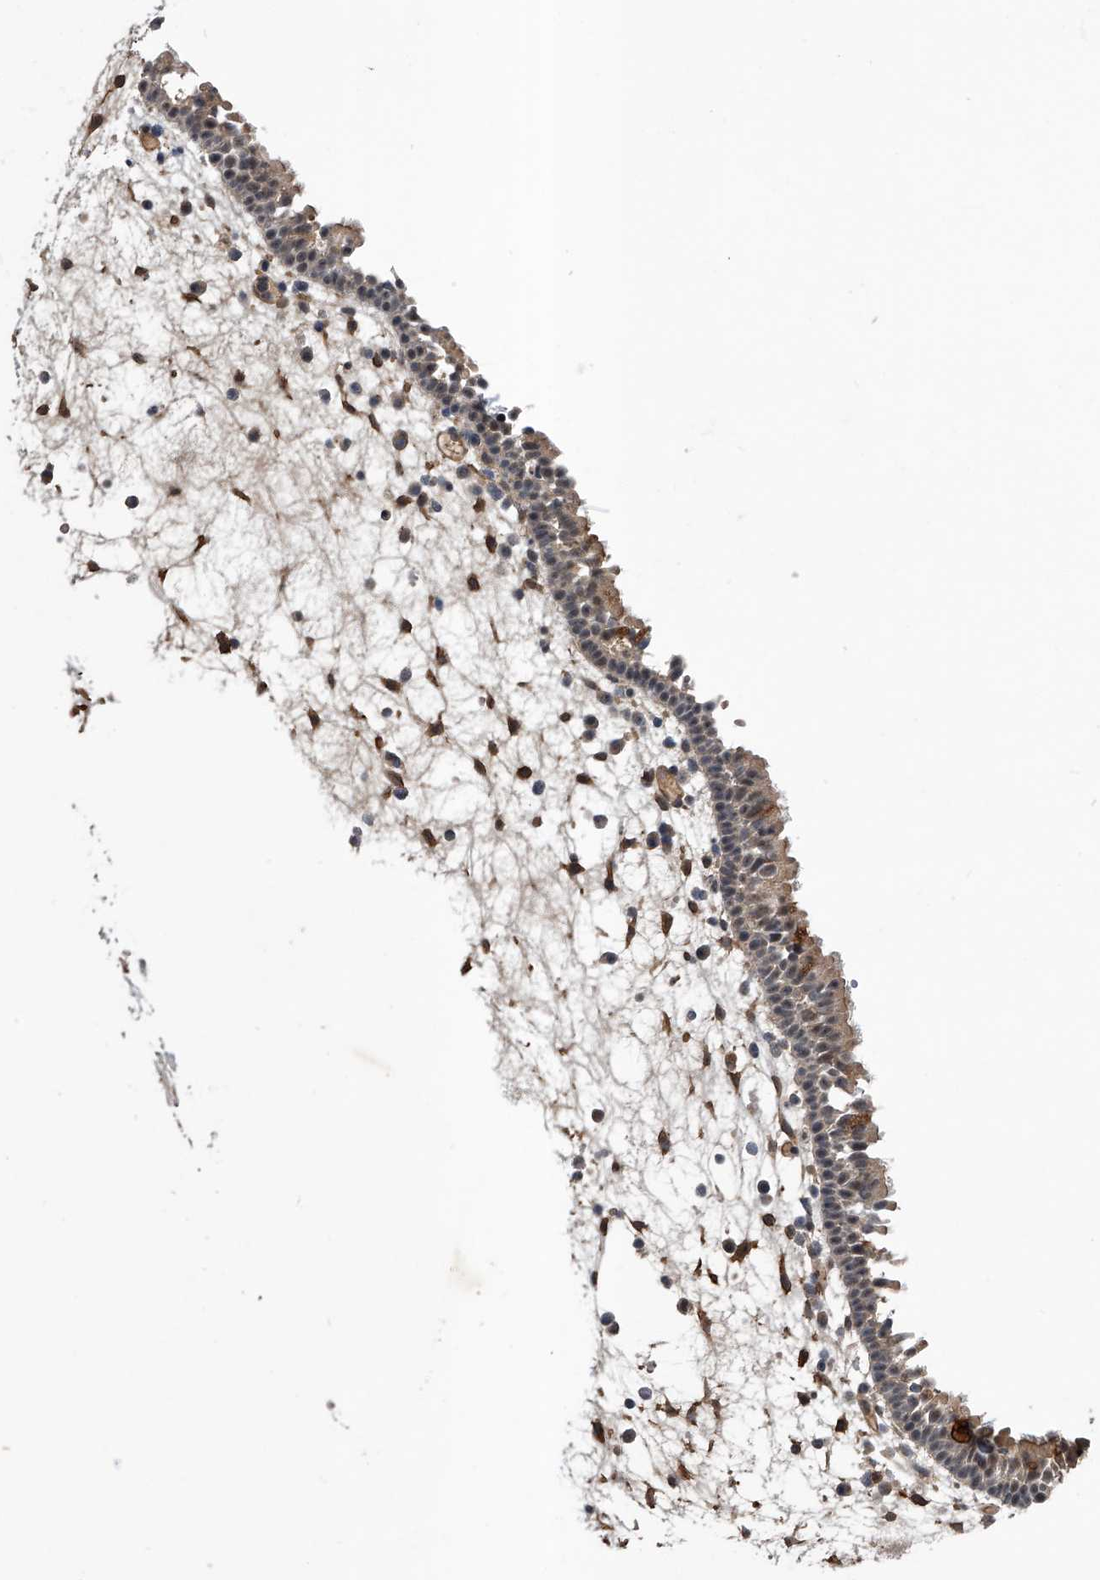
{"staining": {"intensity": "strong", "quantity": "25%-75%", "location": "cytoplasmic/membranous"}, "tissue": "nasopharynx", "cell_type": "Respiratory epithelial cells", "image_type": "normal", "snomed": [{"axis": "morphology", "description": "Normal tissue, NOS"}, {"axis": "morphology", "description": "Inflammation, NOS"}, {"axis": "morphology", "description": "Malignant melanoma, Metastatic site"}, {"axis": "topography", "description": "Nasopharynx"}], "caption": "Protein positivity by immunohistochemistry demonstrates strong cytoplasmic/membranous expression in about 25%-75% of respiratory epithelial cells in benign nasopharynx. (DAB (3,3'-diaminobenzidine) = brown stain, brightfield microscopy at high magnification).", "gene": "SLC12A8", "patient": {"sex": "male", "age": 70}}